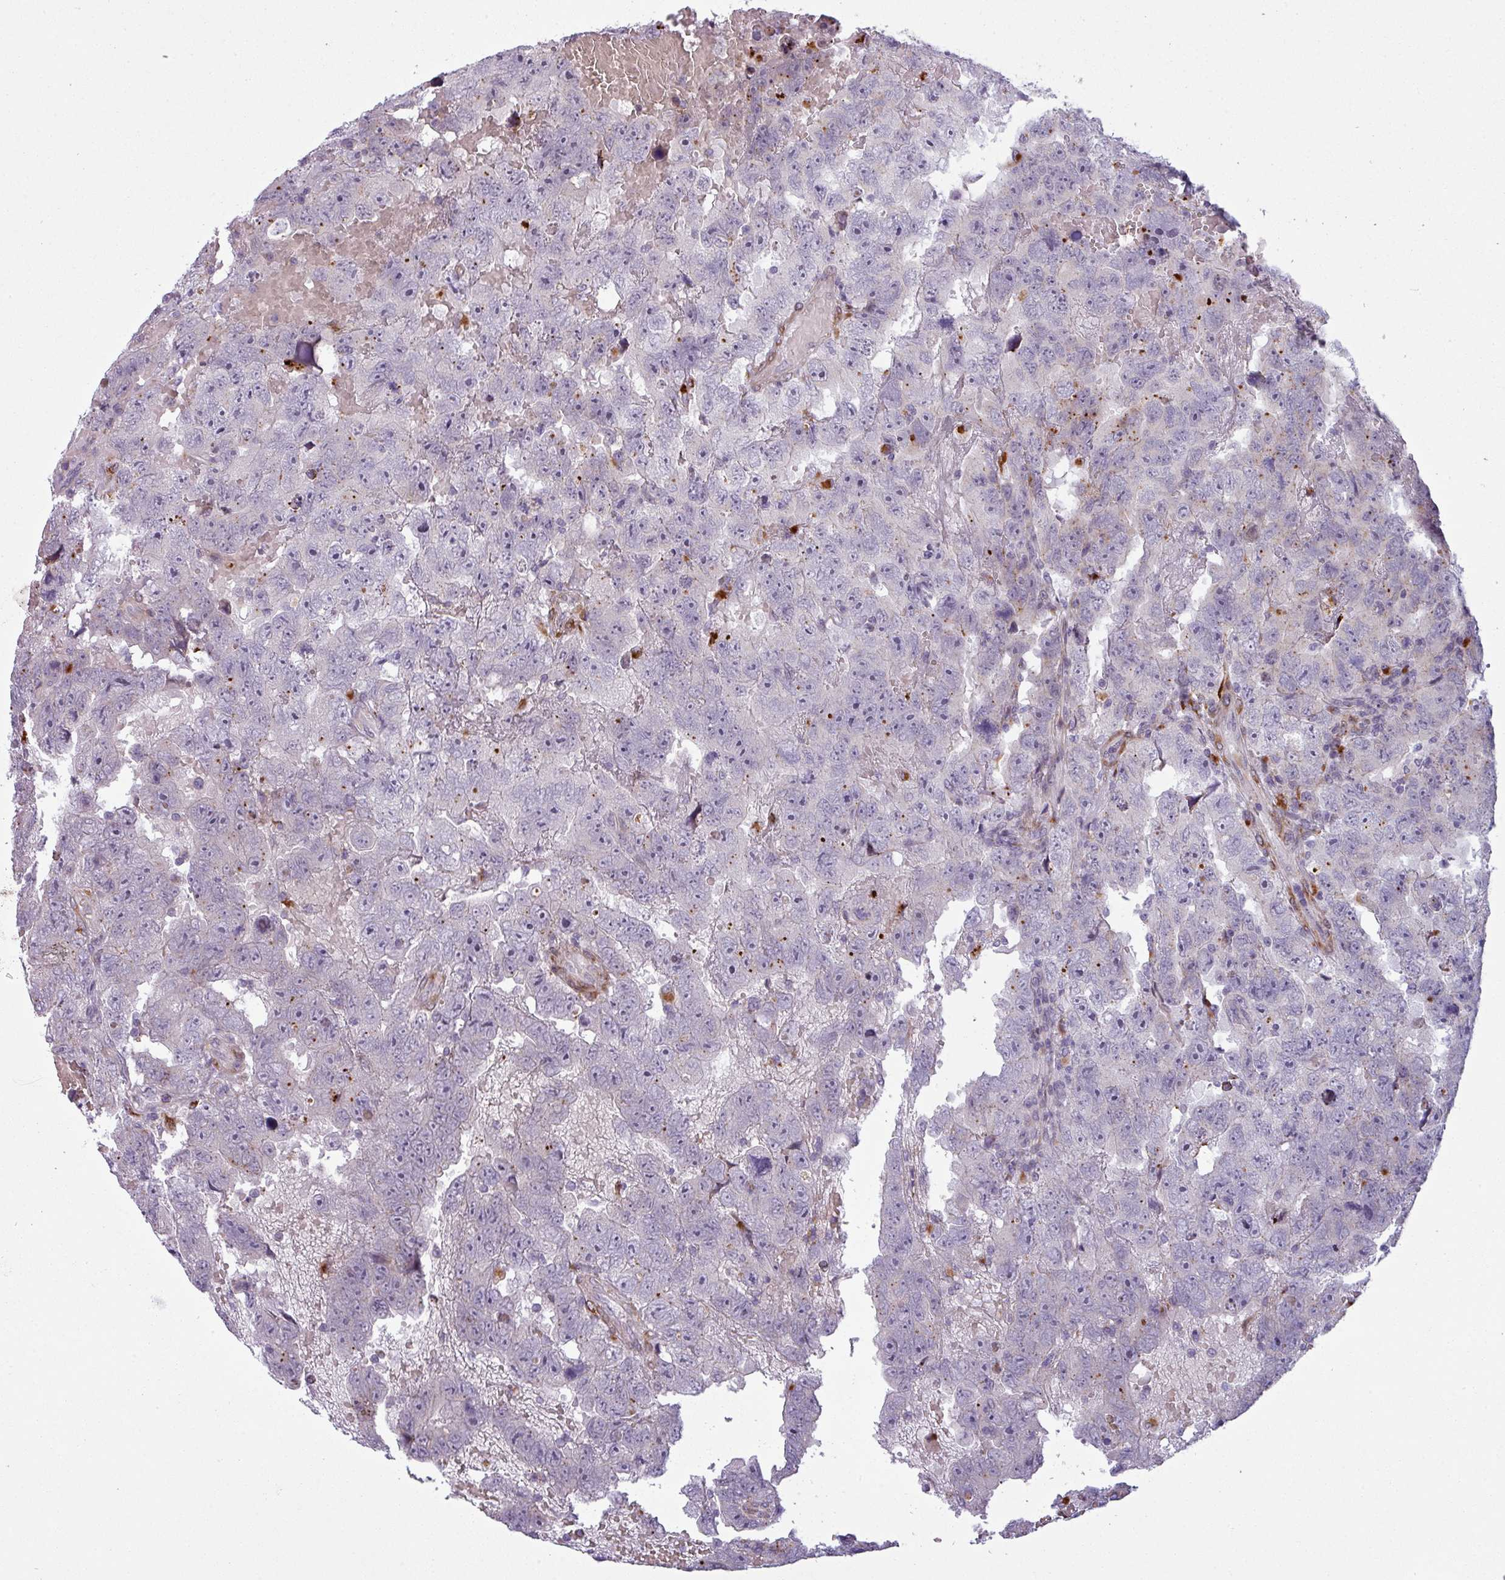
{"staining": {"intensity": "negative", "quantity": "none", "location": "none"}, "tissue": "testis cancer", "cell_type": "Tumor cells", "image_type": "cancer", "snomed": [{"axis": "morphology", "description": "Carcinoma, Embryonal, NOS"}, {"axis": "topography", "description": "Testis"}], "caption": "Immunohistochemical staining of human testis cancer (embryonal carcinoma) reveals no significant staining in tumor cells. (DAB immunohistochemistry (IHC), high magnification).", "gene": "MAP7D2", "patient": {"sex": "male", "age": 45}}